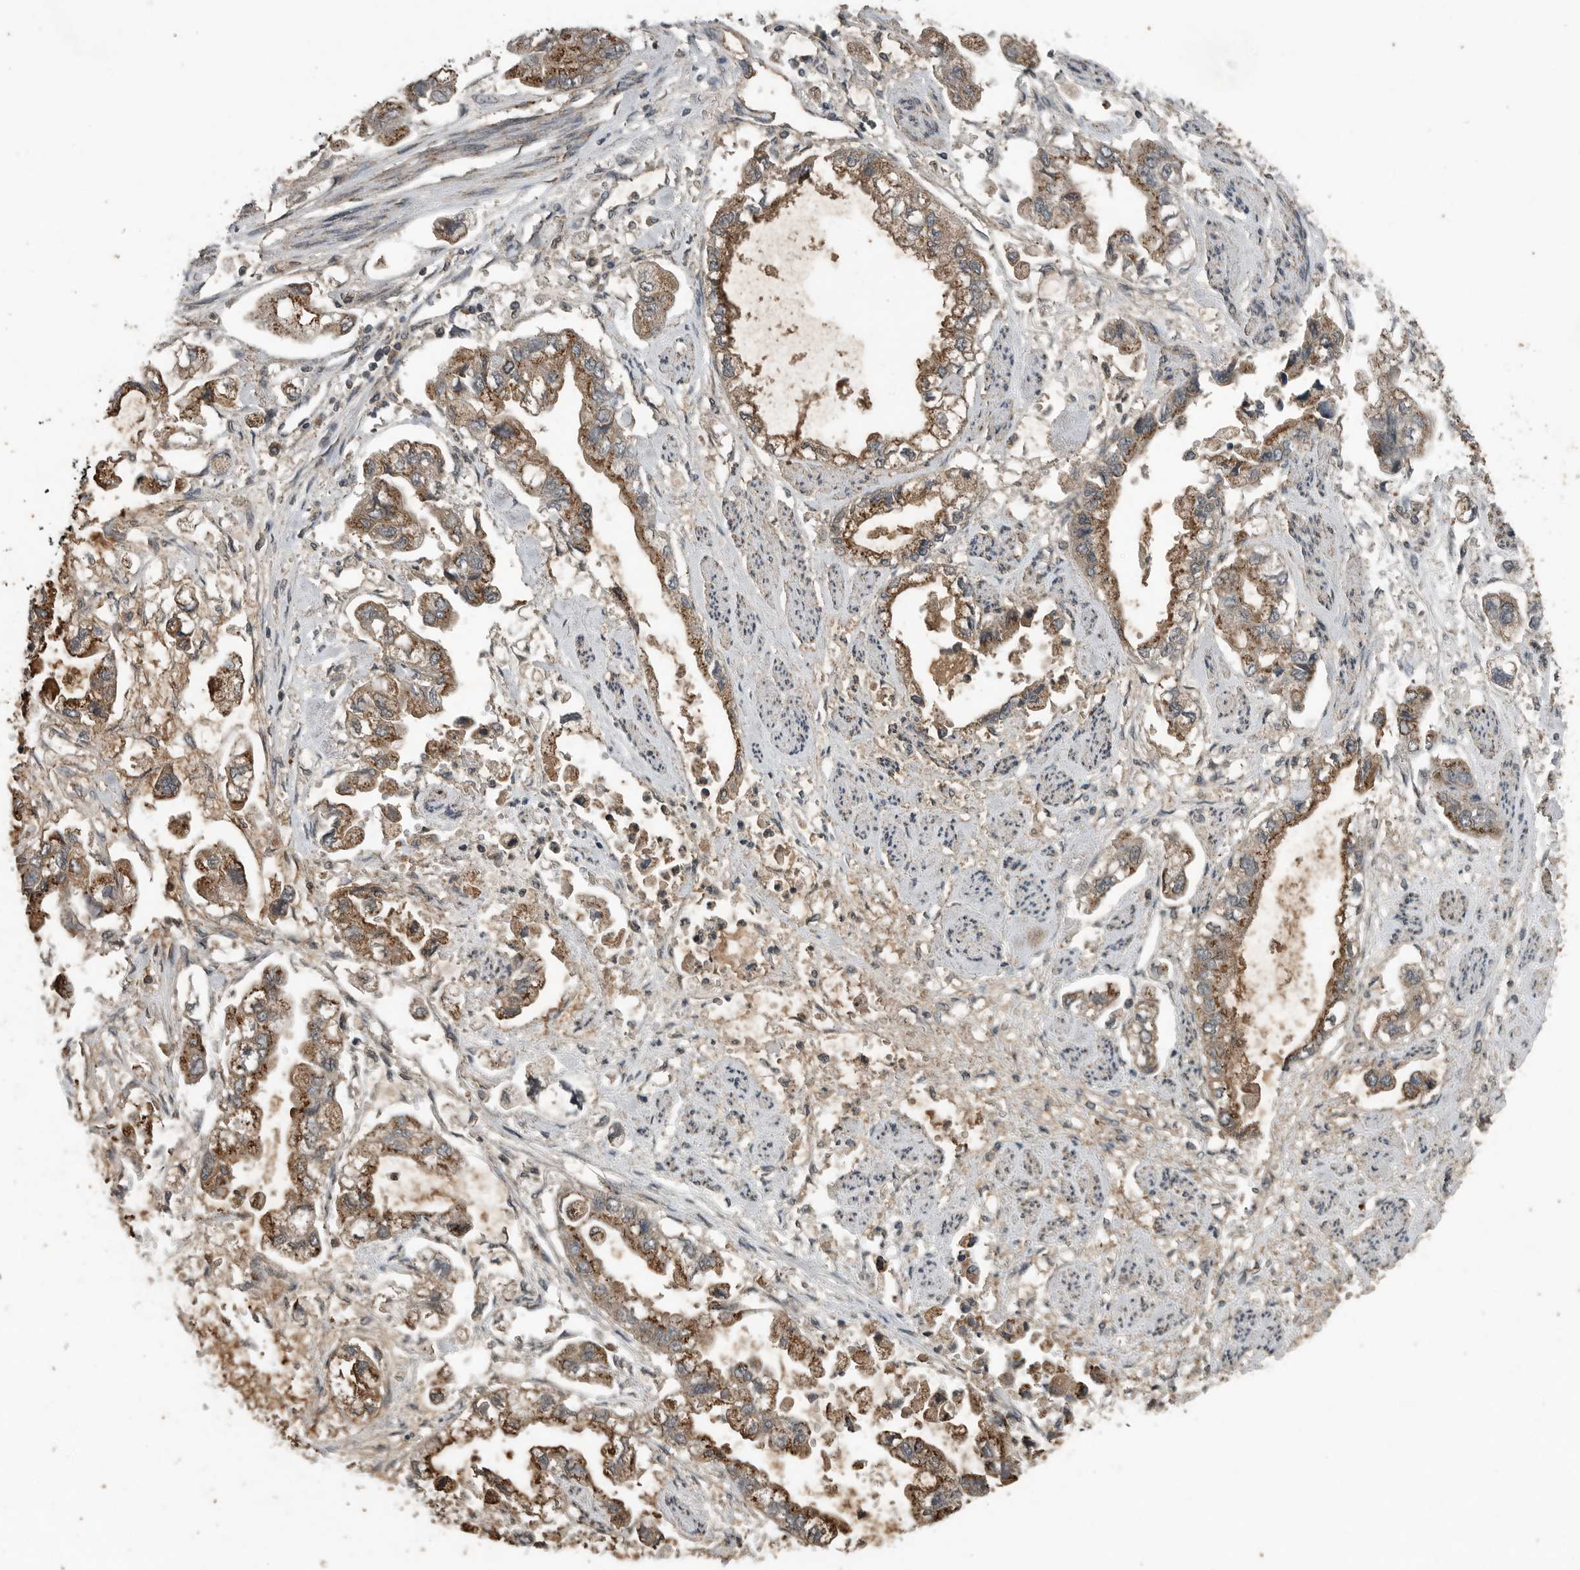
{"staining": {"intensity": "moderate", "quantity": ">75%", "location": "cytoplasmic/membranous"}, "tissue": "stomach cancer", "cell_type": "Tumor cells", "image_type": "cancer", "snomed": [{"axis": "morphology", "description": "Adenocarcinoma, NOS"}, {"axis": "topography", "description": "Stomach"}], "caption": "Immunohistochemical staining of human stomach cancer displays medium levels of moderate cytoplasmic/membranous positivity in about >75% of tumor cells.", "gene": "IL6ST", "patient": {"sex": "male", "age": 62}}